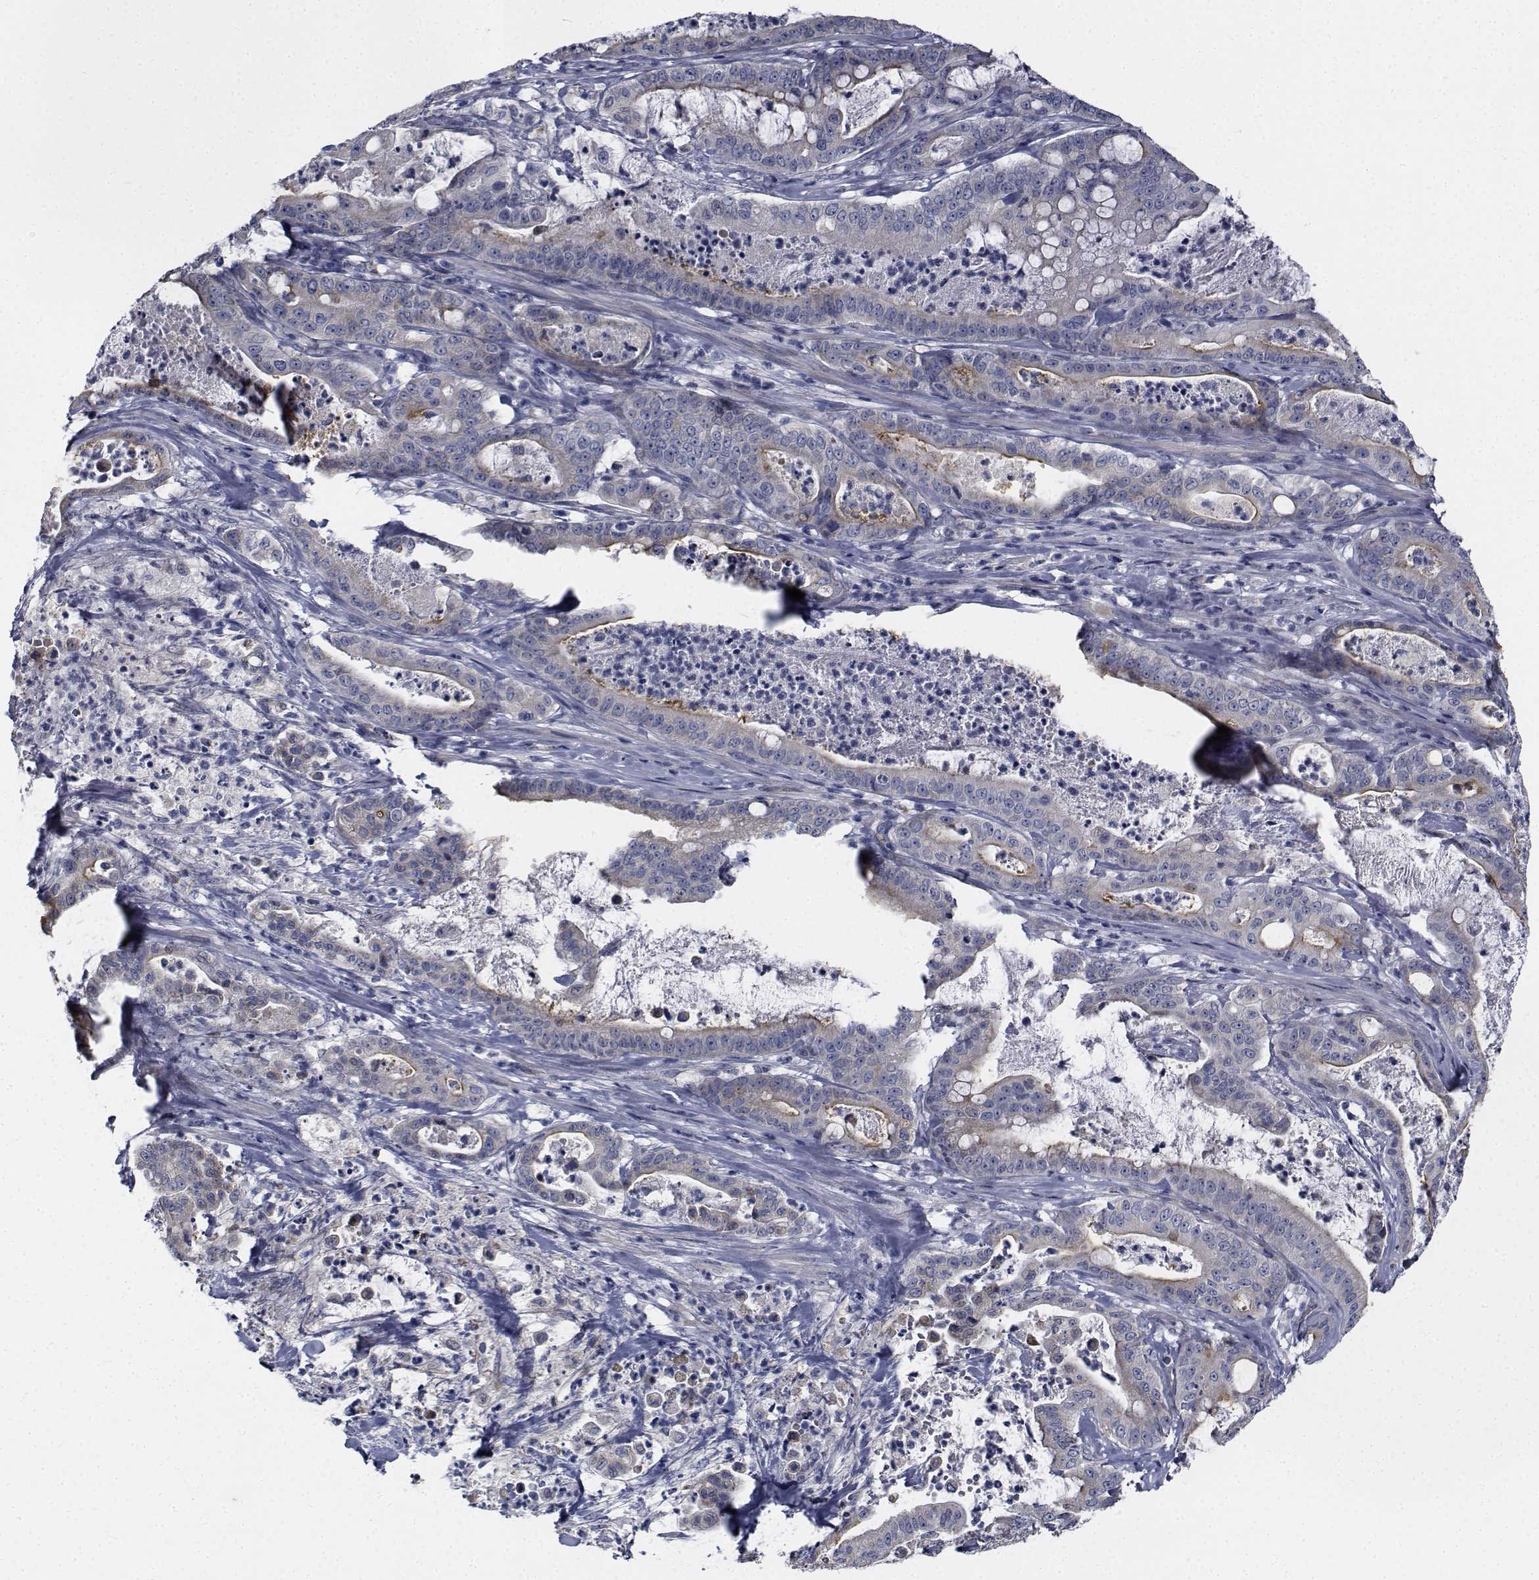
{"staining": {"intensity": "negative", "quantity": "none", "location": "none"}, "tissue": "pancreatic cancer", "cell_type": "Tumor cells", "image_type": "cancer", "snomed": [{"axis": "morphology", "description": "Adenocarcinoma, NOS"}, {"axis": "topography", "description": "Pancreas"}], "caption": "IHC micrograph of pancreatic cancer stained for a protein (brown), which shows no staining in tumor cells.", "gene": "TTBK1", "patient": {"sex": "male", "age": 71}}